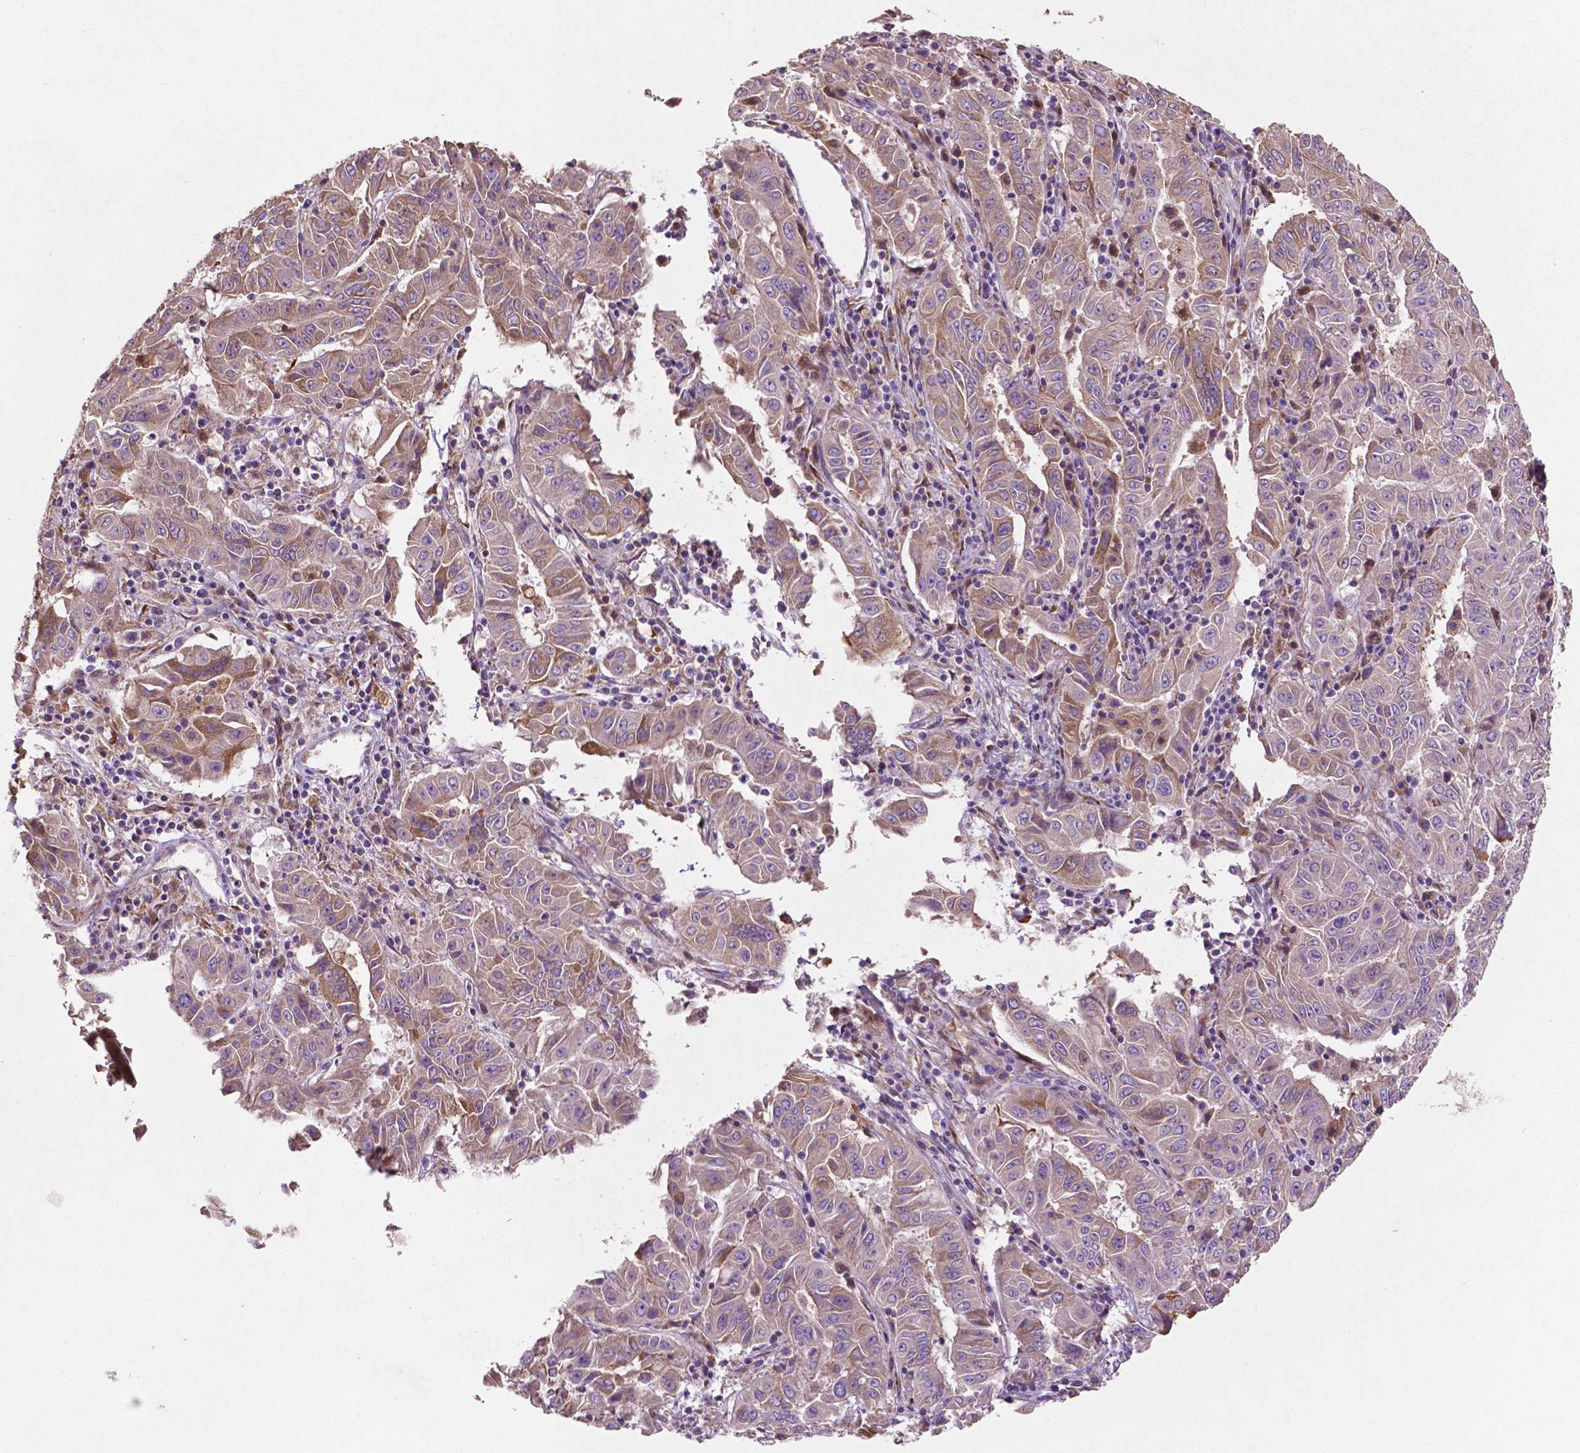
{"staining": {"intensity": "weak", "quantity": "<25%", "location": "cytoplasmic/membranous"}, "tissue": "pancreatic cancer", "cell_type": "Tumor cells", "image_type": "cancer", "snomed": [{"axis": "morphology", "description": "Adenocarcinoma, NOS"}, {"axis": "topography", "description": "Pancreas"}], "caption": "High power microscopy micrograph of an immunohistochemistry histopathology image of pancreatic adenocarcinoma, revealing no significant positivity in tumor cells.", "gene": "MBTPS1", "patient": {"sex": "male", "age": 63}}